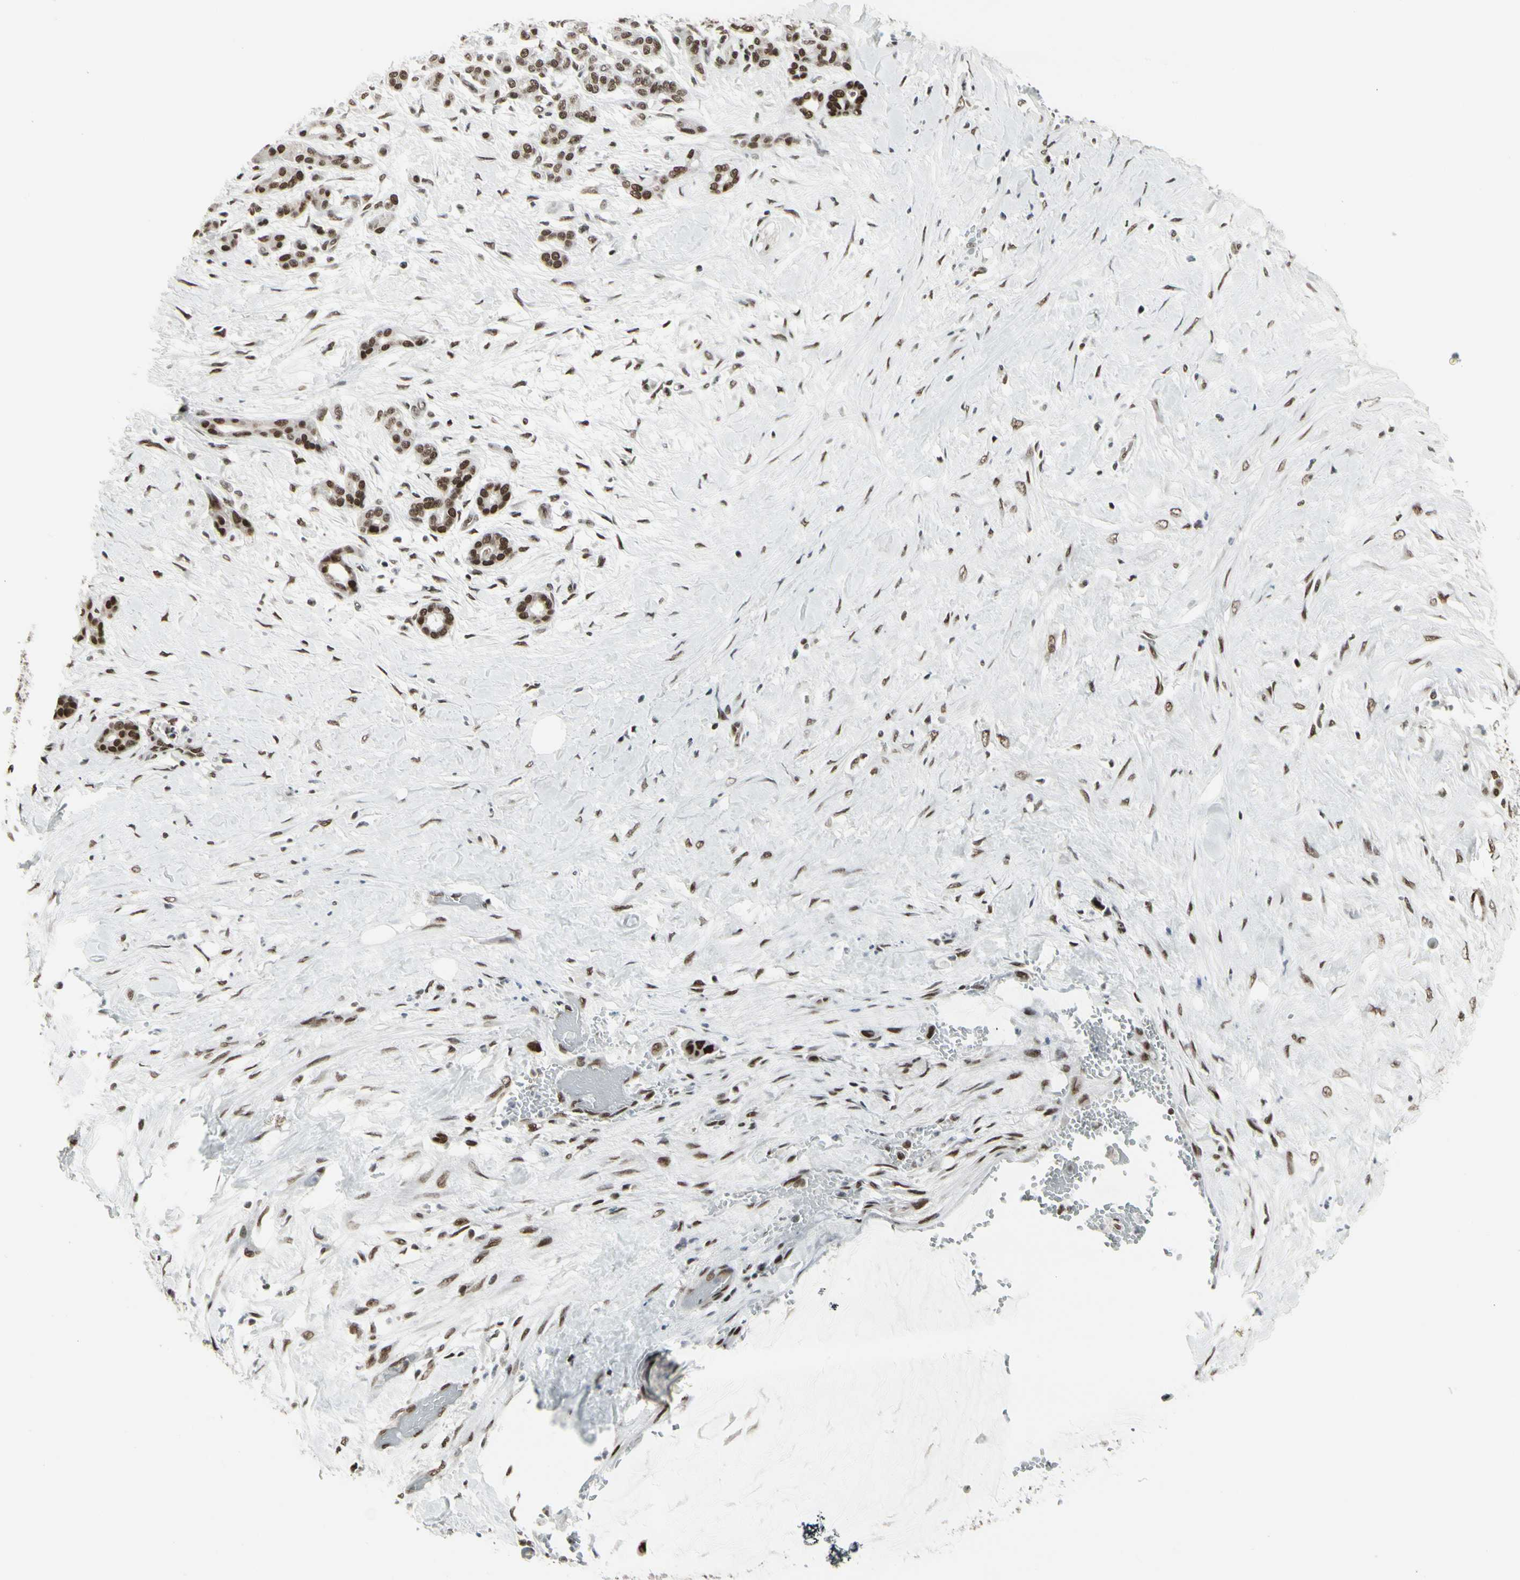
{"staining": {"intensity": "strong", "quantity": ">75%", "location": "nuclear"}, "tissue": "pancreatic cancer", "cell_type": "Tumor cells", "image_type": "cancer", "snomed": [{"axis": "morphology", "description": "Adenocarcinoma, NOS"}, {"axis": "topography", "description": "Pancreas"}], "caption": "This is a micrograph of immunohistochemistry (IHC) staining of pancreatic cancer, which shows strong positivity in the nuclear of tumor cells.", "gene": "HMG20A", "patient": {"sex": "male", "age": 41}}